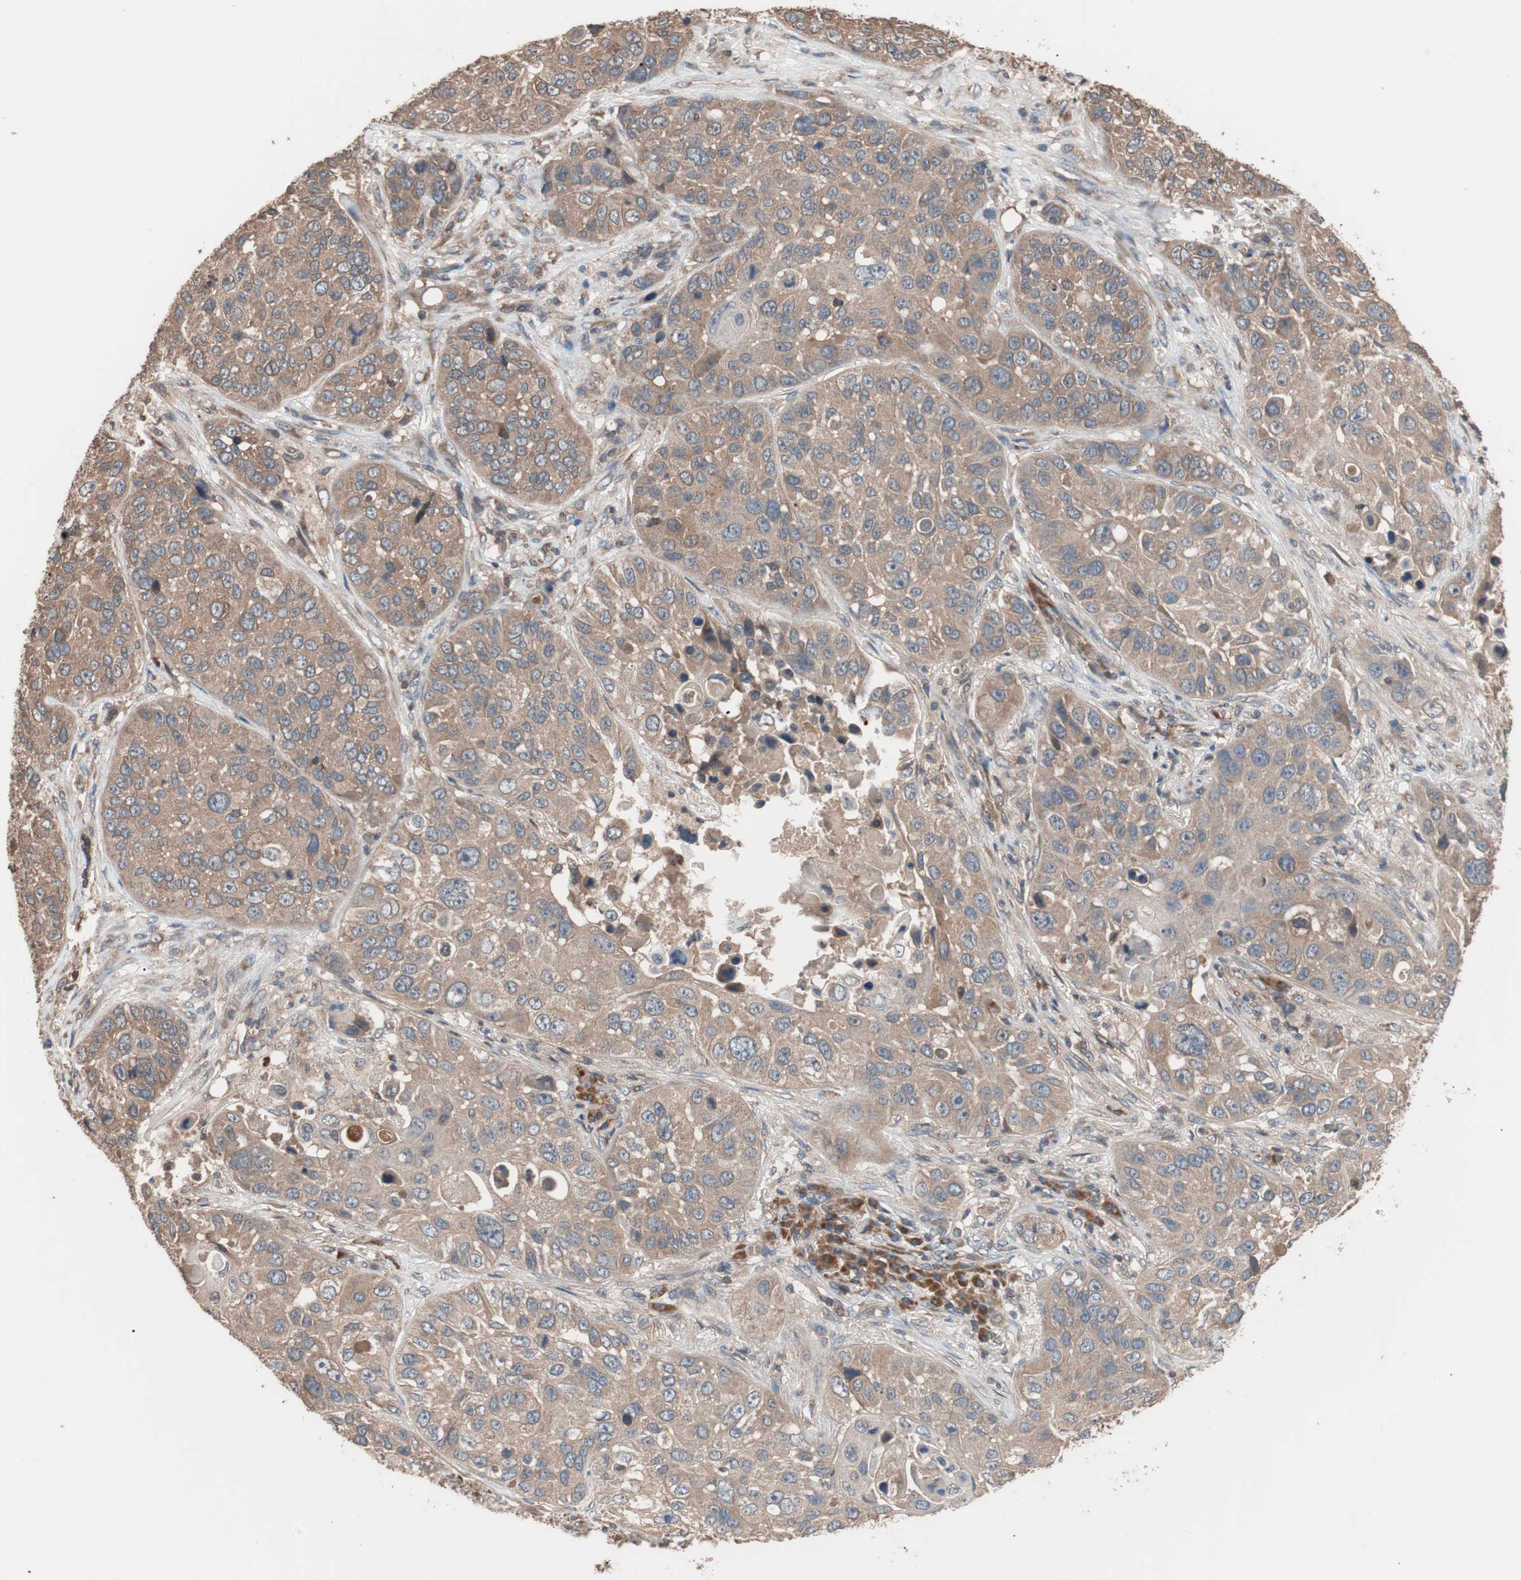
{"staining": {"intensity": "moderate", "quantity": ">75%", "location": "cytoplasmic/membranous"}, "tissue": "lung cancer", "cell_type": "Tumor cells", "image_type": "cancer", "snomed": [{"axis": "morphology", "description": "Squamous cell carcinoma, NOS"}, {"axis": "topography", "description": "Lung"}], "caption": "This image demonstrates lung cancer (squamous cell carcinoma) stained with immunohistochemistry to label a protein in brown. The cytoplasmic/membranous of tumor cells show moderate positivity for the protein. Nuclei are counter-stained blue.", "gene": "GLYCTK", "patient": {"sex": "male", "age": 57}}